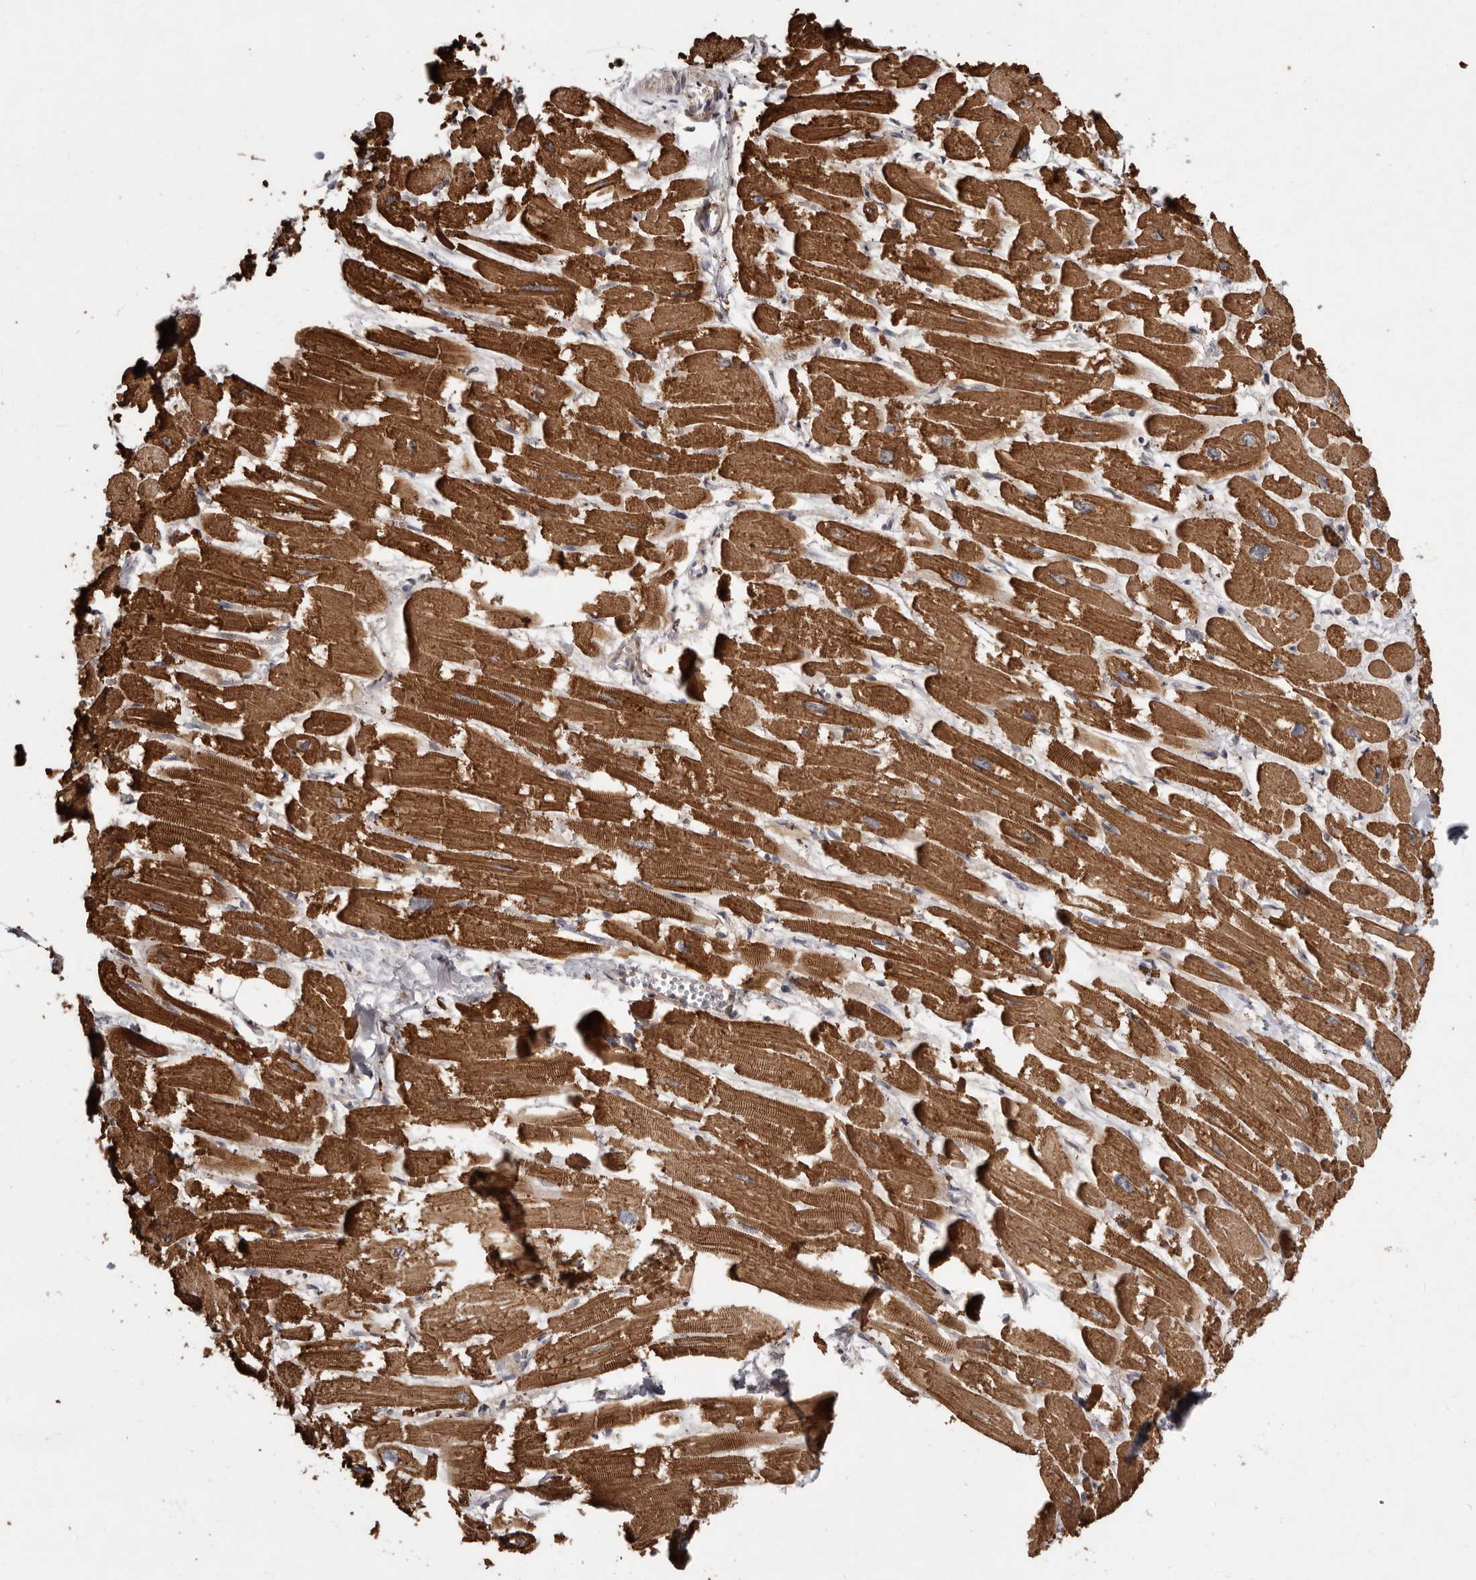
{"staining": {"intensity": "strong", "quantity": ">75%", "location": "cytoplasmic/membranous"}, "tissue": "heart muscle", "cell_type": "Cardiomyocytes", "image_type": "normal", "snomed": [{"axis": "morphology", "description": "Normal tissue, NOS"}, {"axis": "topography", "description": "Heart"}], "caption": "The image exhibits immunohistochemical staining of unremarkable heart muscle. There is strong cytoplasmic/membranous expression is present in about >75% of cardiomyocytes.", "gene": "FLAD1", "patient": {"sex": "male", "age": 54}}